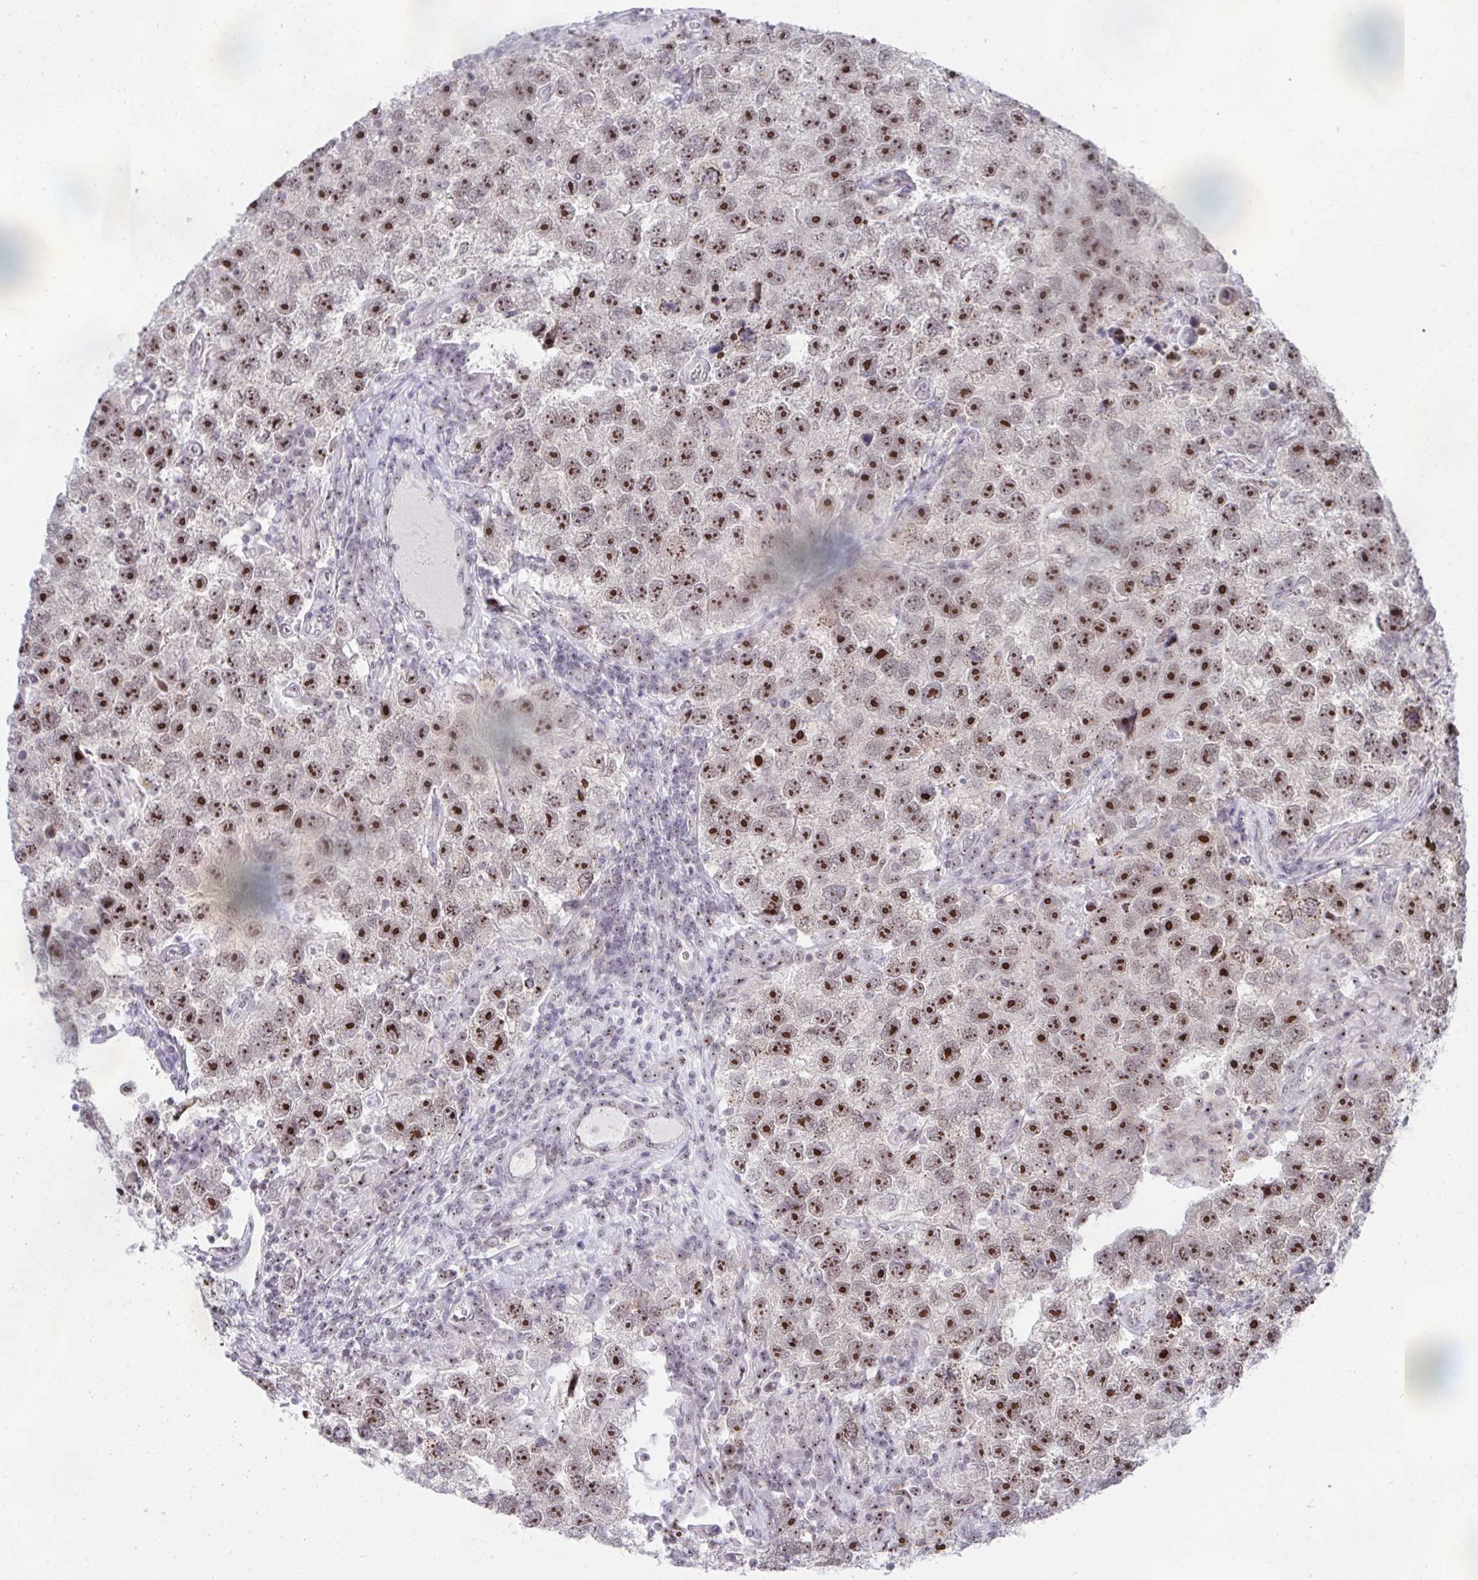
{"staining": {"intensity": "strong", "quantity": ">75%", "location": "nuclear"}, "tissue": "testis cancer", "cell_type": "Tumor cells", "image_type": "cancer", "snomed": [{"axis": "morphology", "description": "Seminoma, NOS"}, {"axis": "topography", "description": "Testis"}], "caption": "Protein expression analysis of seminoma (testis) exhibits strong nuclear staining in approximately >75% of tumor cells.", "gene": "HIRA", "patient": {"sex": "male", "age": 26}}